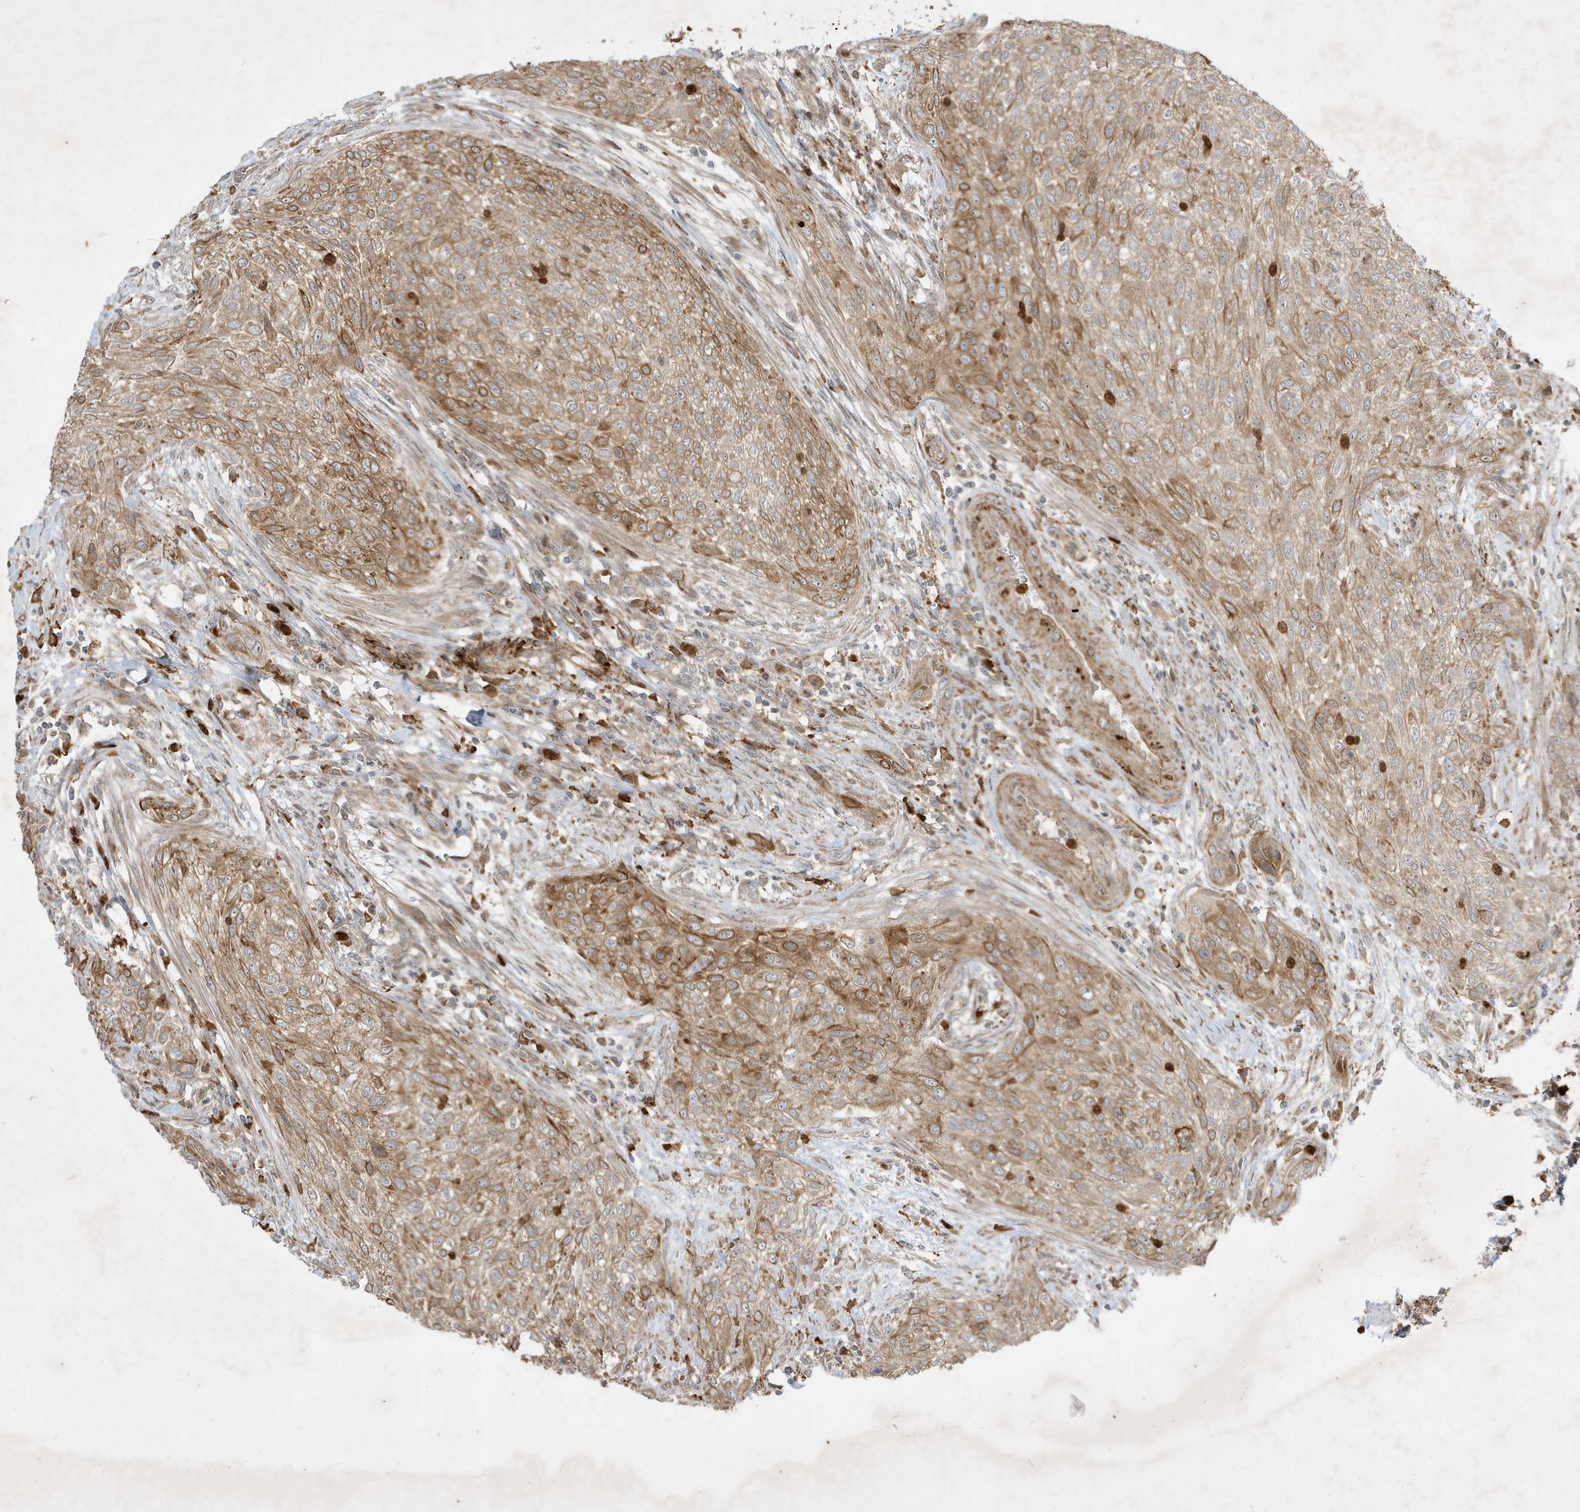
{"staining": {"intensity": "moderate", "quantity": ">75%", "location": "cytoplasmic/membranous"}, "tissue": "urothelial cancer", "cell_type": "Tumor cells", "image_type": "cancer", "snomed": [{"axis": "morphology", "description": "Urothelial carcinoma, High grade"}, {"axis": "topography", "description": "Urinary bladder"}], "caption": "Immunohistochemistry micrograph of neoplastic tissue: high-grade urothelial carcinoma stained using immunohistochemistry (IHC) demonstrates medium levels of moderate protein expression localized specifically in the cytoplasmic/membranous of tumor cells, appearing as a cytoplasmic/membranous brown color.", "gene": "IFT57", "patient": {"sex": "male", "age": 35}}